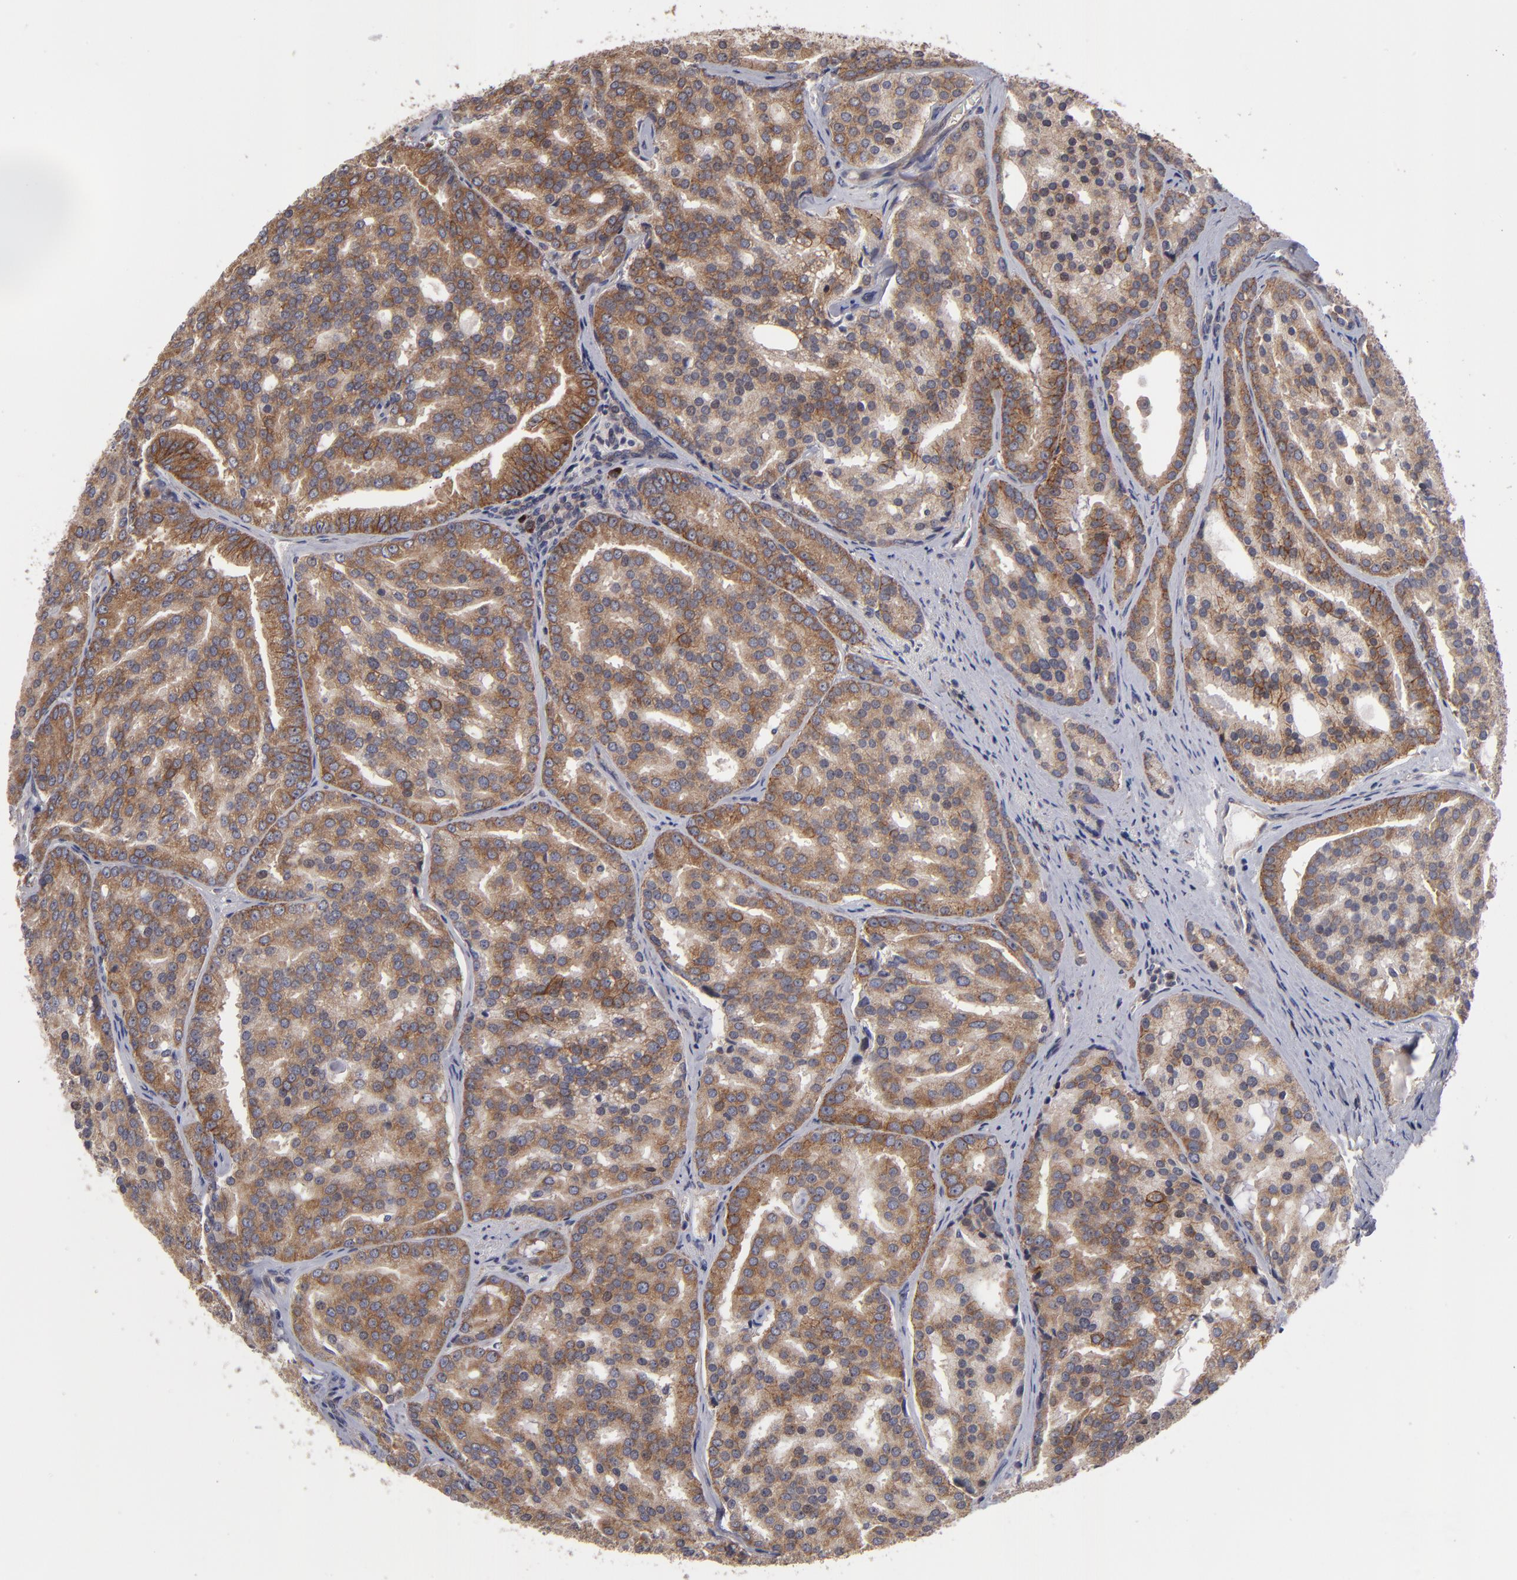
{"staining": {"intensity": "moderate", "quantity": ">75%", "location": "cytoplasmic/membranous"}, "tissue": "prostate cancer", "cell_type": "Tumor cells", "image_type": "cancer", "snomed": [{"axis": "morphology", "description": "Adenocarcinoma, High grade"}, {"axis": "topography", "description": "Prostate"}], "caption": "A brown stain shows moderate cytoplasmic/membranous positivity of a protein in human prostate cancer (adenocarcinoma (high-grade)) tumor cells.", "gene": "SND1", "patient": {"sex": "male", "age": 64}}